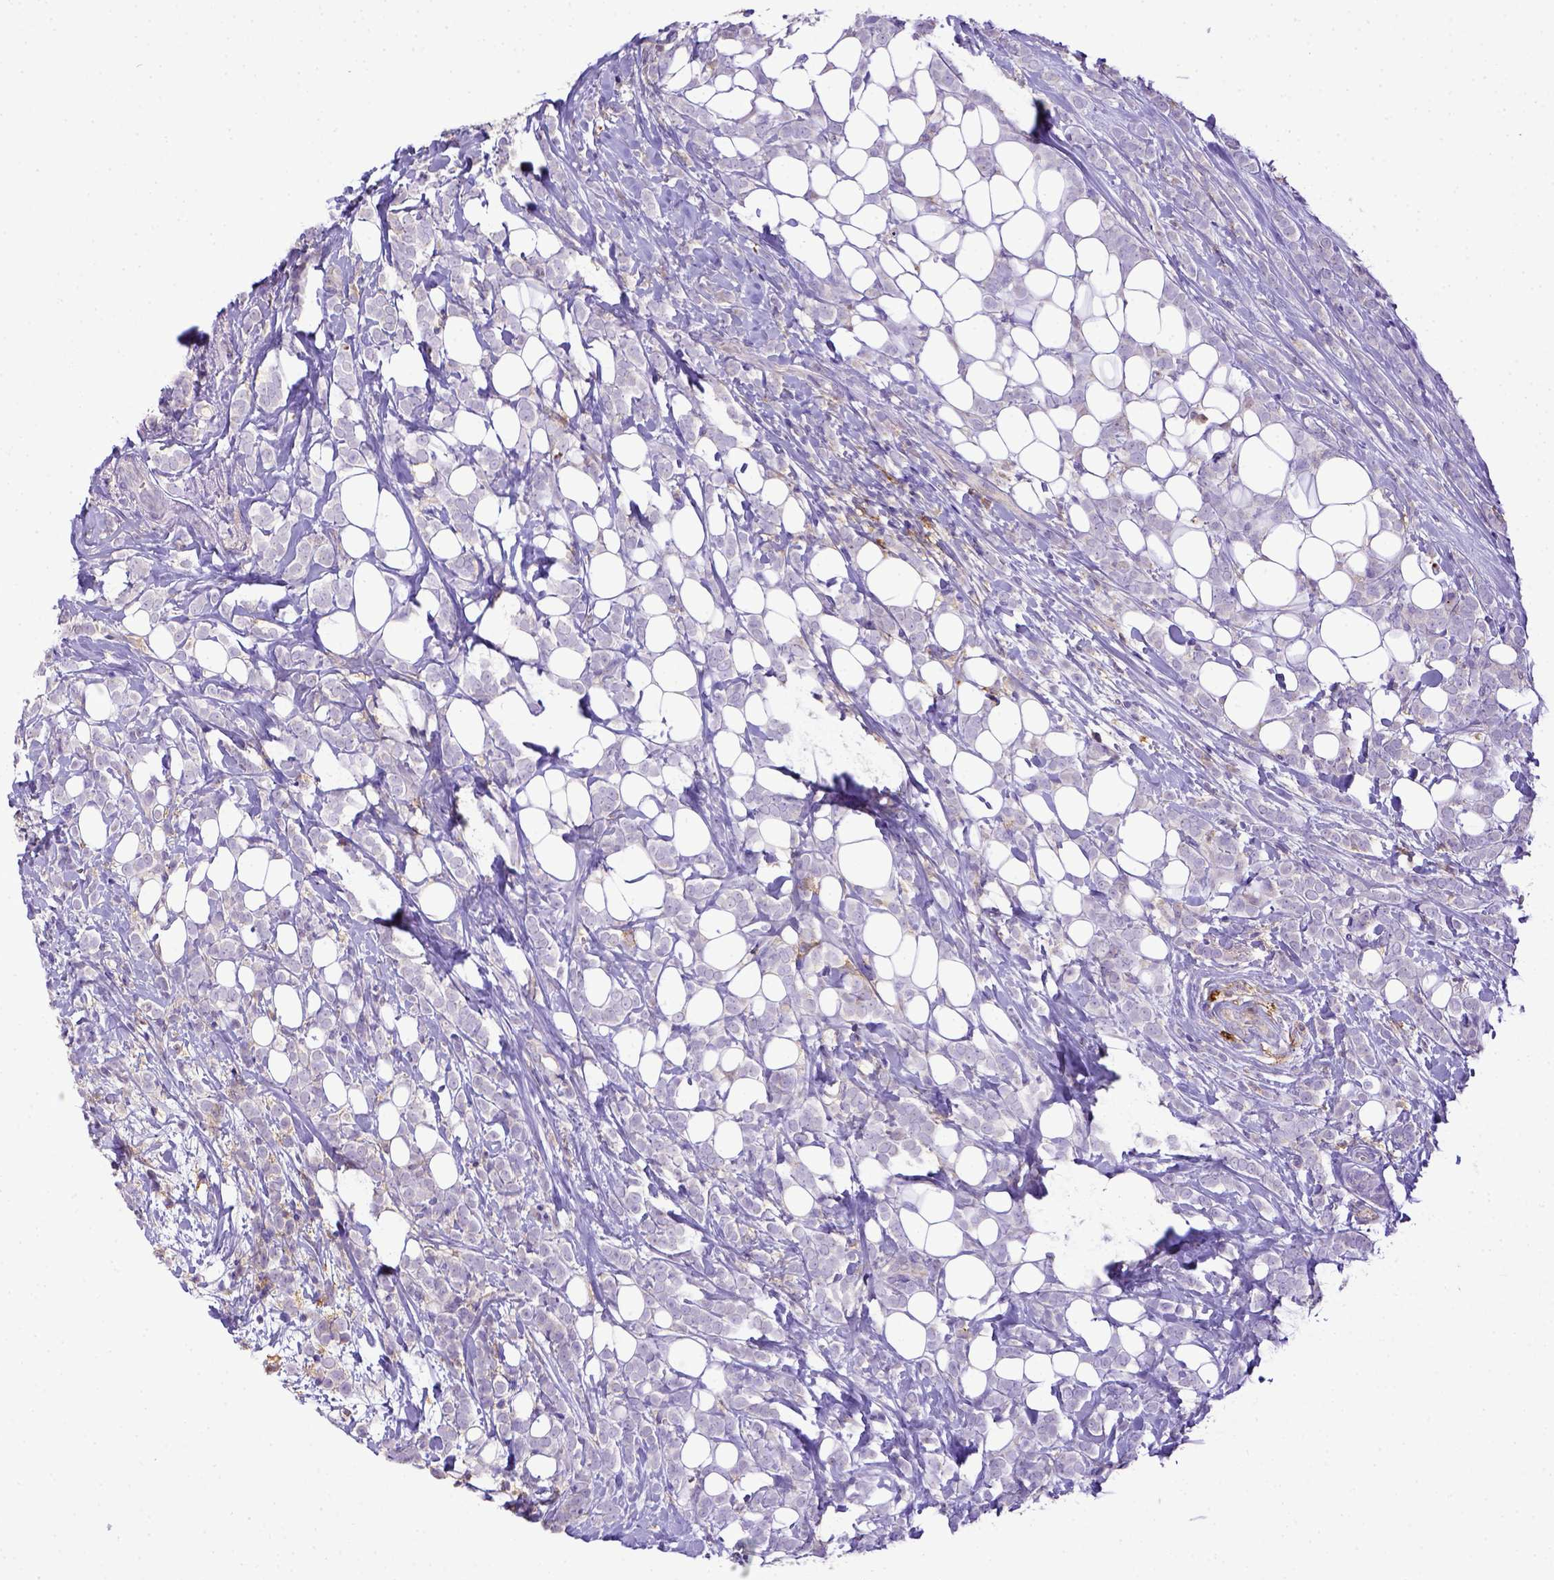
{"staining": {"intensity": "negative", "quantity": "none", "location": "none"}, "tissue": "breast cancer", "cell_type": "Tumor cells", "image_type": "cancer", "snomed": [{"axis": "morphology", "description": "Lobular carcinoma"}, {"axis": "topography", "description": "Breast"}], "caption": "IHC micrograph of neoplastic tissue: lobular carcinoma (breast) stained with DAB (3,3'-diaminobenzidine) shows no significant protein expression in tumor cells.", "gene": "CD40", "patient": {"sex": "female", "age": 49}}